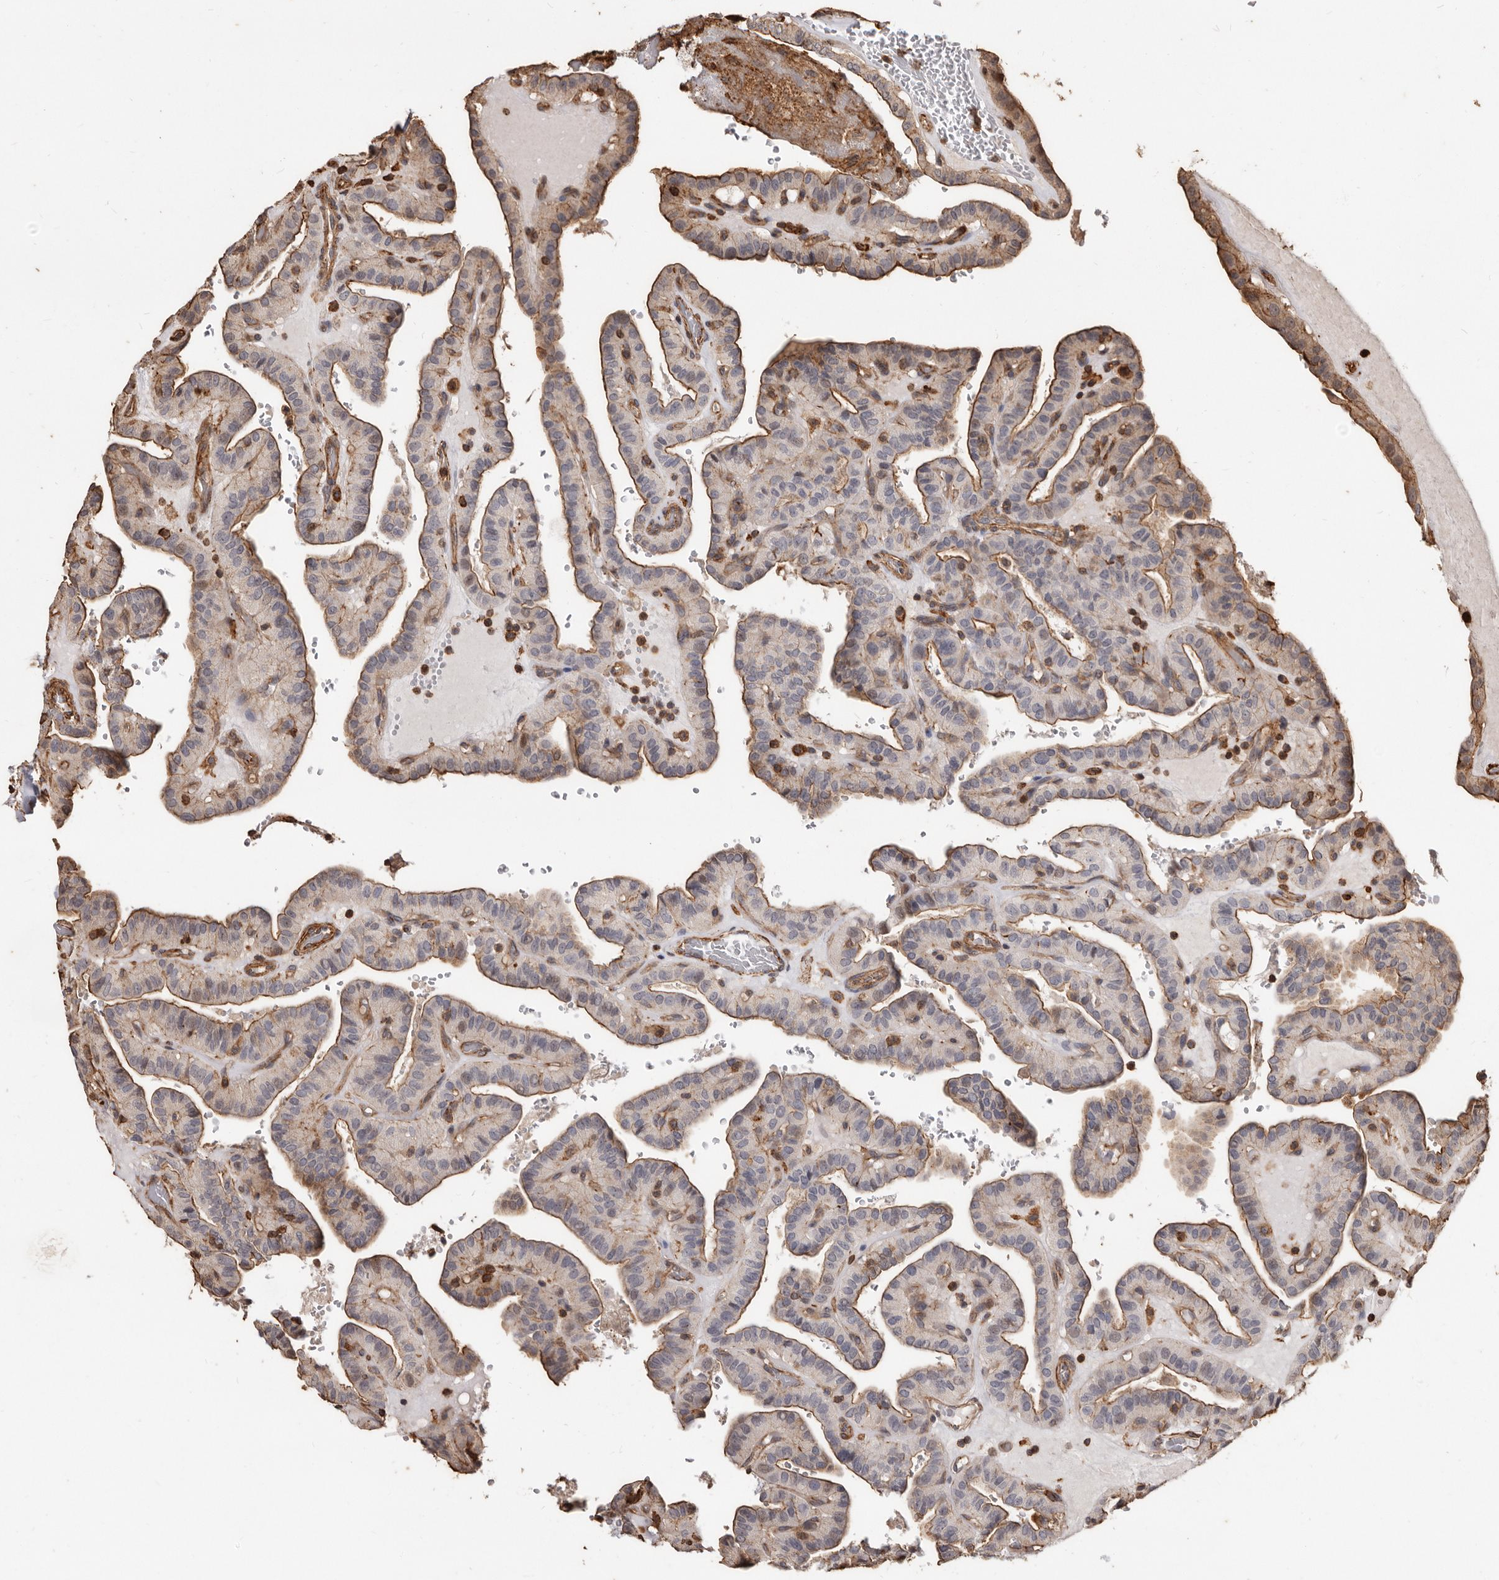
{"staining": {"intensity": "moderate", "quantity": "25%-75%", "location": "cytoplasmic/membranous"}, "tissue": "thyroid cancer", "cell_type": "Tumor cells", "image_type": "cancer", "snomed": [{"axis": "morphology", "description": "Papillary adenocarcinoma, NOS"}, {"axis": "topography", "description": "Thyroid gland"}], "caption": "The histopathology image displays a brown stain indicating the presence of a protein in the cytoplasmic/membranous of tumor cells in papillary adenocarcinoma (thyroid).", "gene": "GSK3A", "patient": {"sex": "male", "age": 77}}